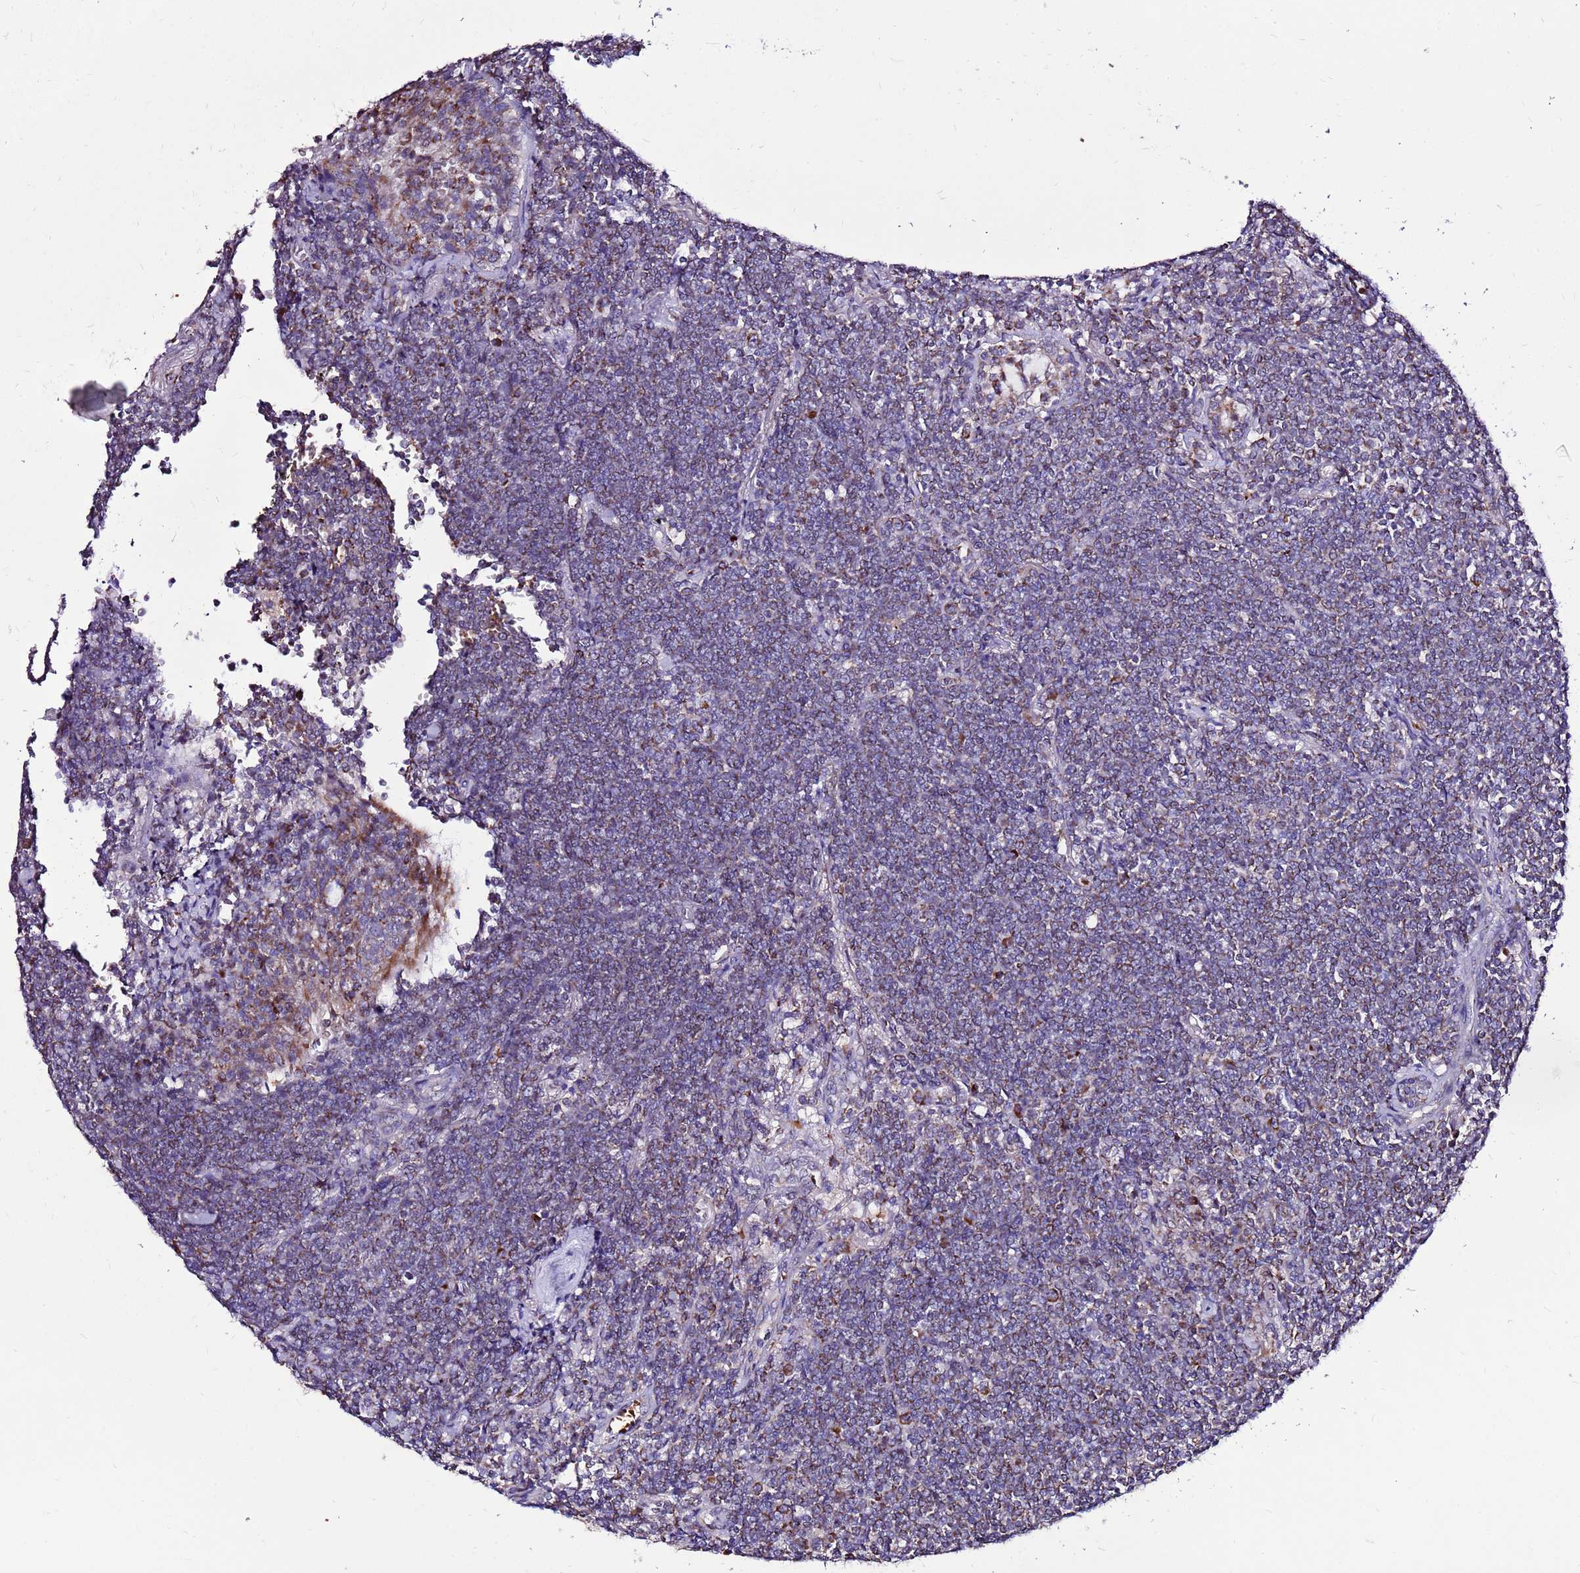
{"staining": {"intensity": "weak", "quantity": "<25%", "location": "cytoplasmic/membranous"}, "tissue": "lymphoma", "cell_type": "Tumor cells", "image_type": "cancer", "snomed": [{"axis": "morphology", "description": "Malignant lymphoma, non-Hodgkin's type, Low grade"}, {"axis": "topography", "description": "Lung"}], "caption": "Tumor cells are negative for brown protein staining in low-grade malignant lymphoma, non-Hodgkin's type.", "gene": "SPSB3", "patient": {"sex": "female", "age": 71}}